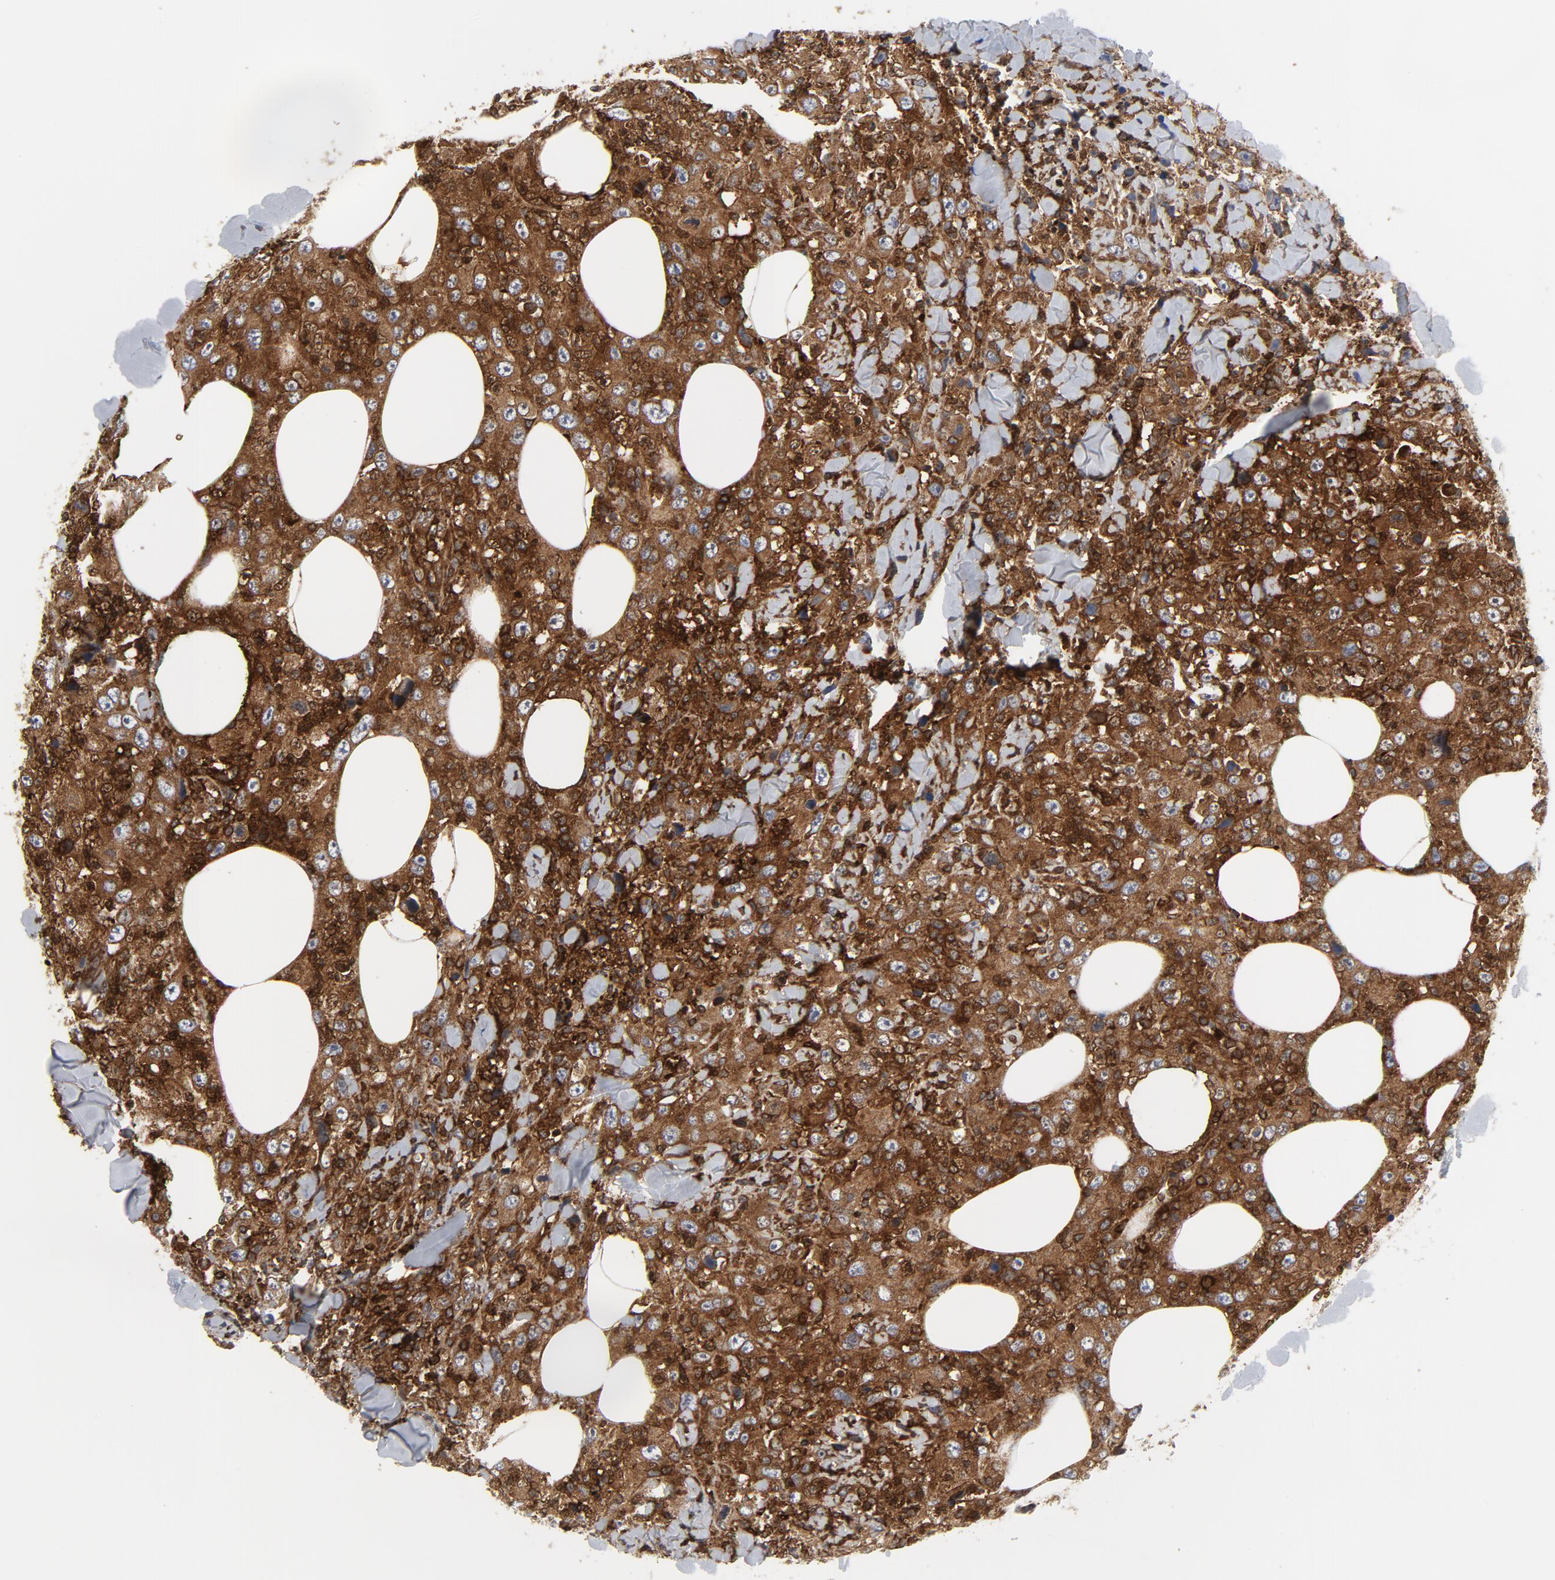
{"staining": {"intensity": "strong", "quantity": ">75%", "location": "cytoplasmic/membranous,nuclear"}, "tissue": "thyroid cancer", "cell_type": "Tumor cells", "image_type": "cancer", "snomed": [{"axis": "morphology", "description": "Carcinoma, NOS"}, {"axis": "topography", "description": "Thyroid gland"}], "caption": "Protein expression analysis of human thyroid cancer reveals strong cytoplasmic/membranous and nuclear positivity in about >75% of tumor cells.", "gene": "YES1", "patient": {"sex": "female", "age": 77}}